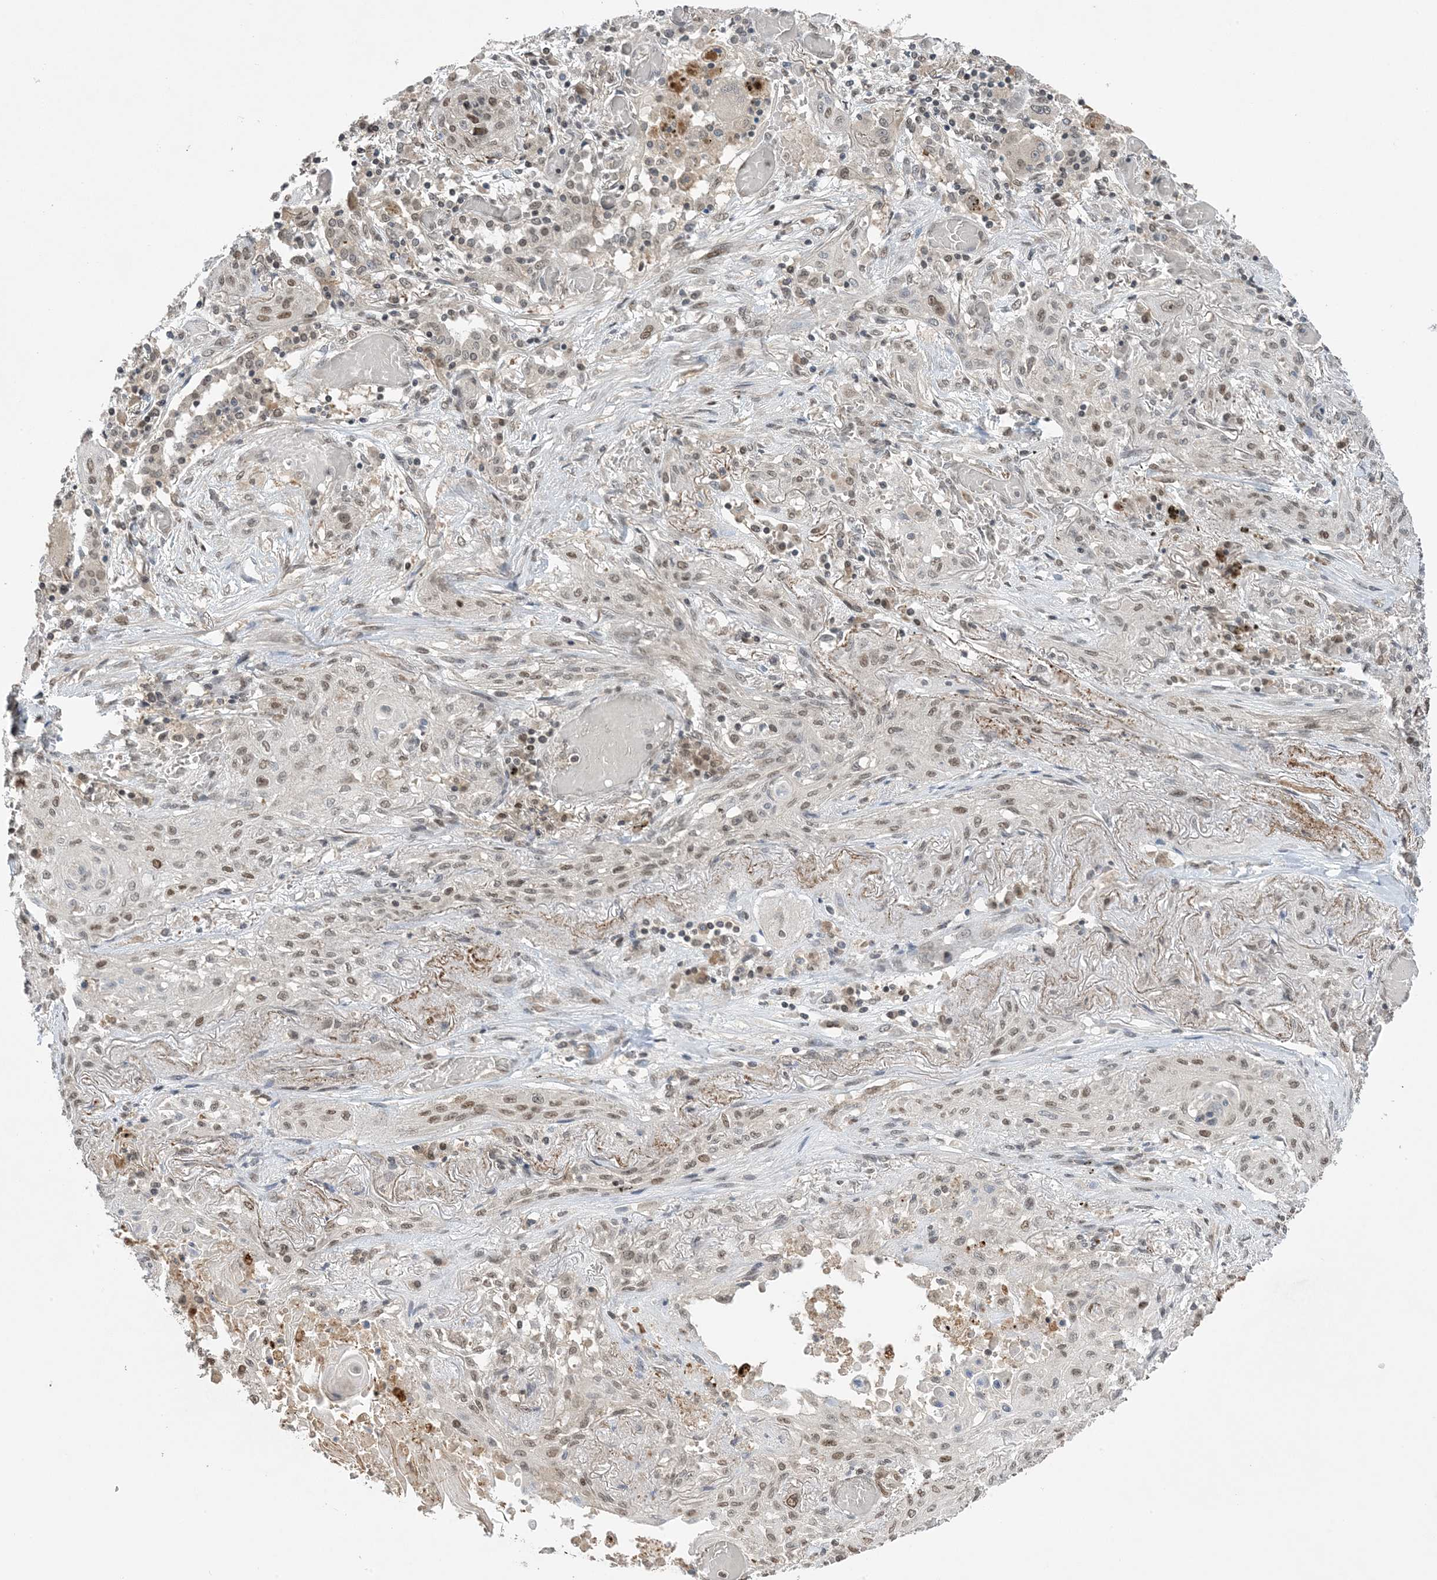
{"staining": {"intensity": "moderate", "quantity": ">75%", "location": "nuclear"}, "tissue": "lung cancer", "cell_type": "Tumor cells", "image_type": "cancer", "snomed": [{"axis": "morphology", "description": "Squamous cell carcinoma, NOS"}, {"axis": "topography", "description": "Lung"}], "caption": "A high-resolution image shows immunohistochemistry staining of lung cancer, which shows moderate nuclear staining in about >75% of tumor cells.", "gene": "ACYP2", "patient": {"sex": "female", "age": 47}}